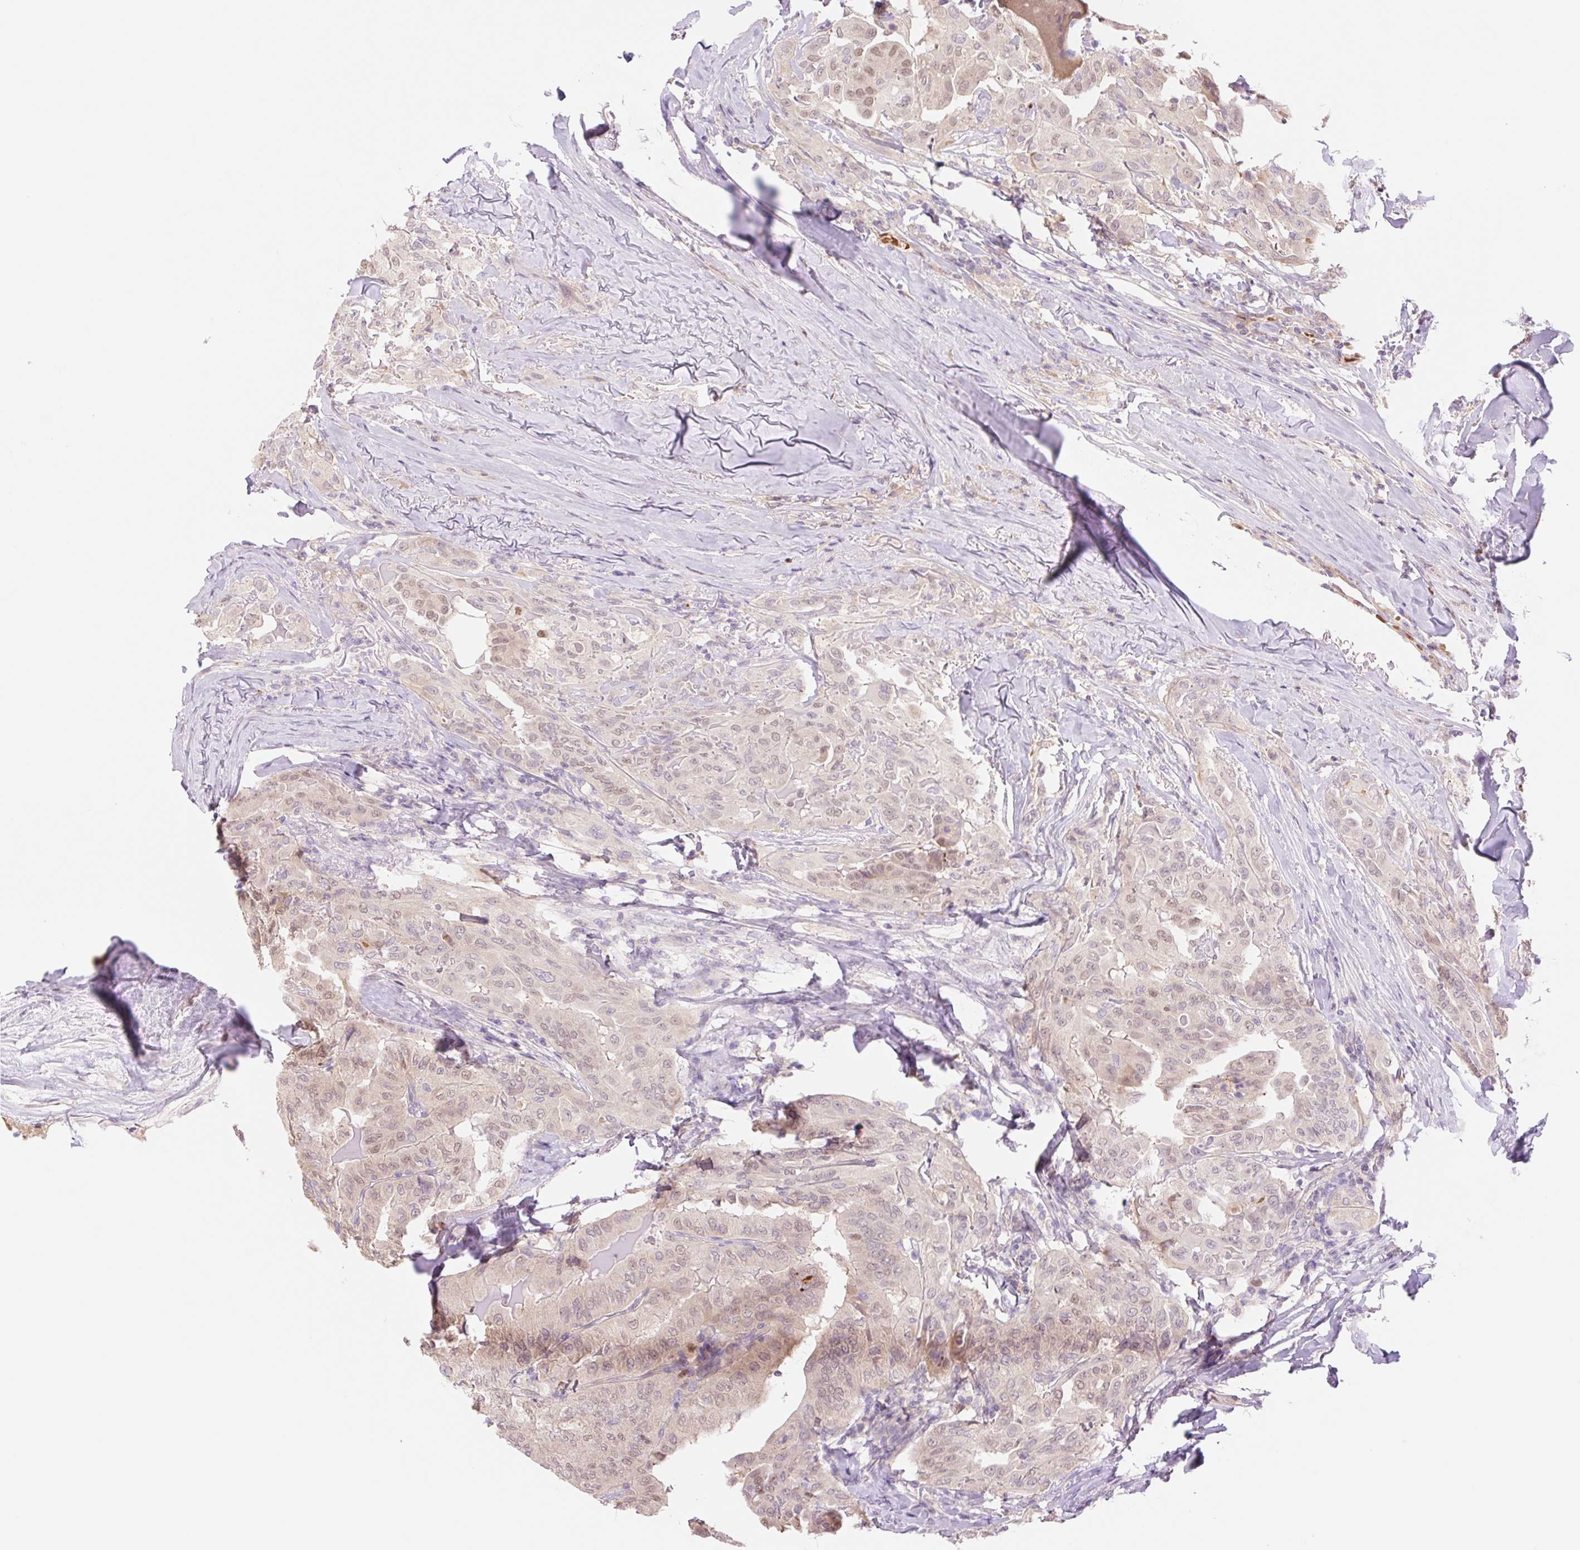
{"staining": {"intensity": "weak", "quantity": ">75%", "location": "nuclear"}, "tissue": "thyroid cancer", "cell_type": "Tumor cells", "image_type": "cancer", "snomed": [{"axis": "morphology", "description": "Papillary adenocarcinoma, NOS"}, {"axis": "topography", "description": "Thyroid gland"}], "caption": "Tumor cells exhibit low levels of weak nuclear expression in about >75% of cells in thyroid papillary adenocarcinoma.", "gene": "HEBP1", "patient": {"sex": "female", "age": 68}}